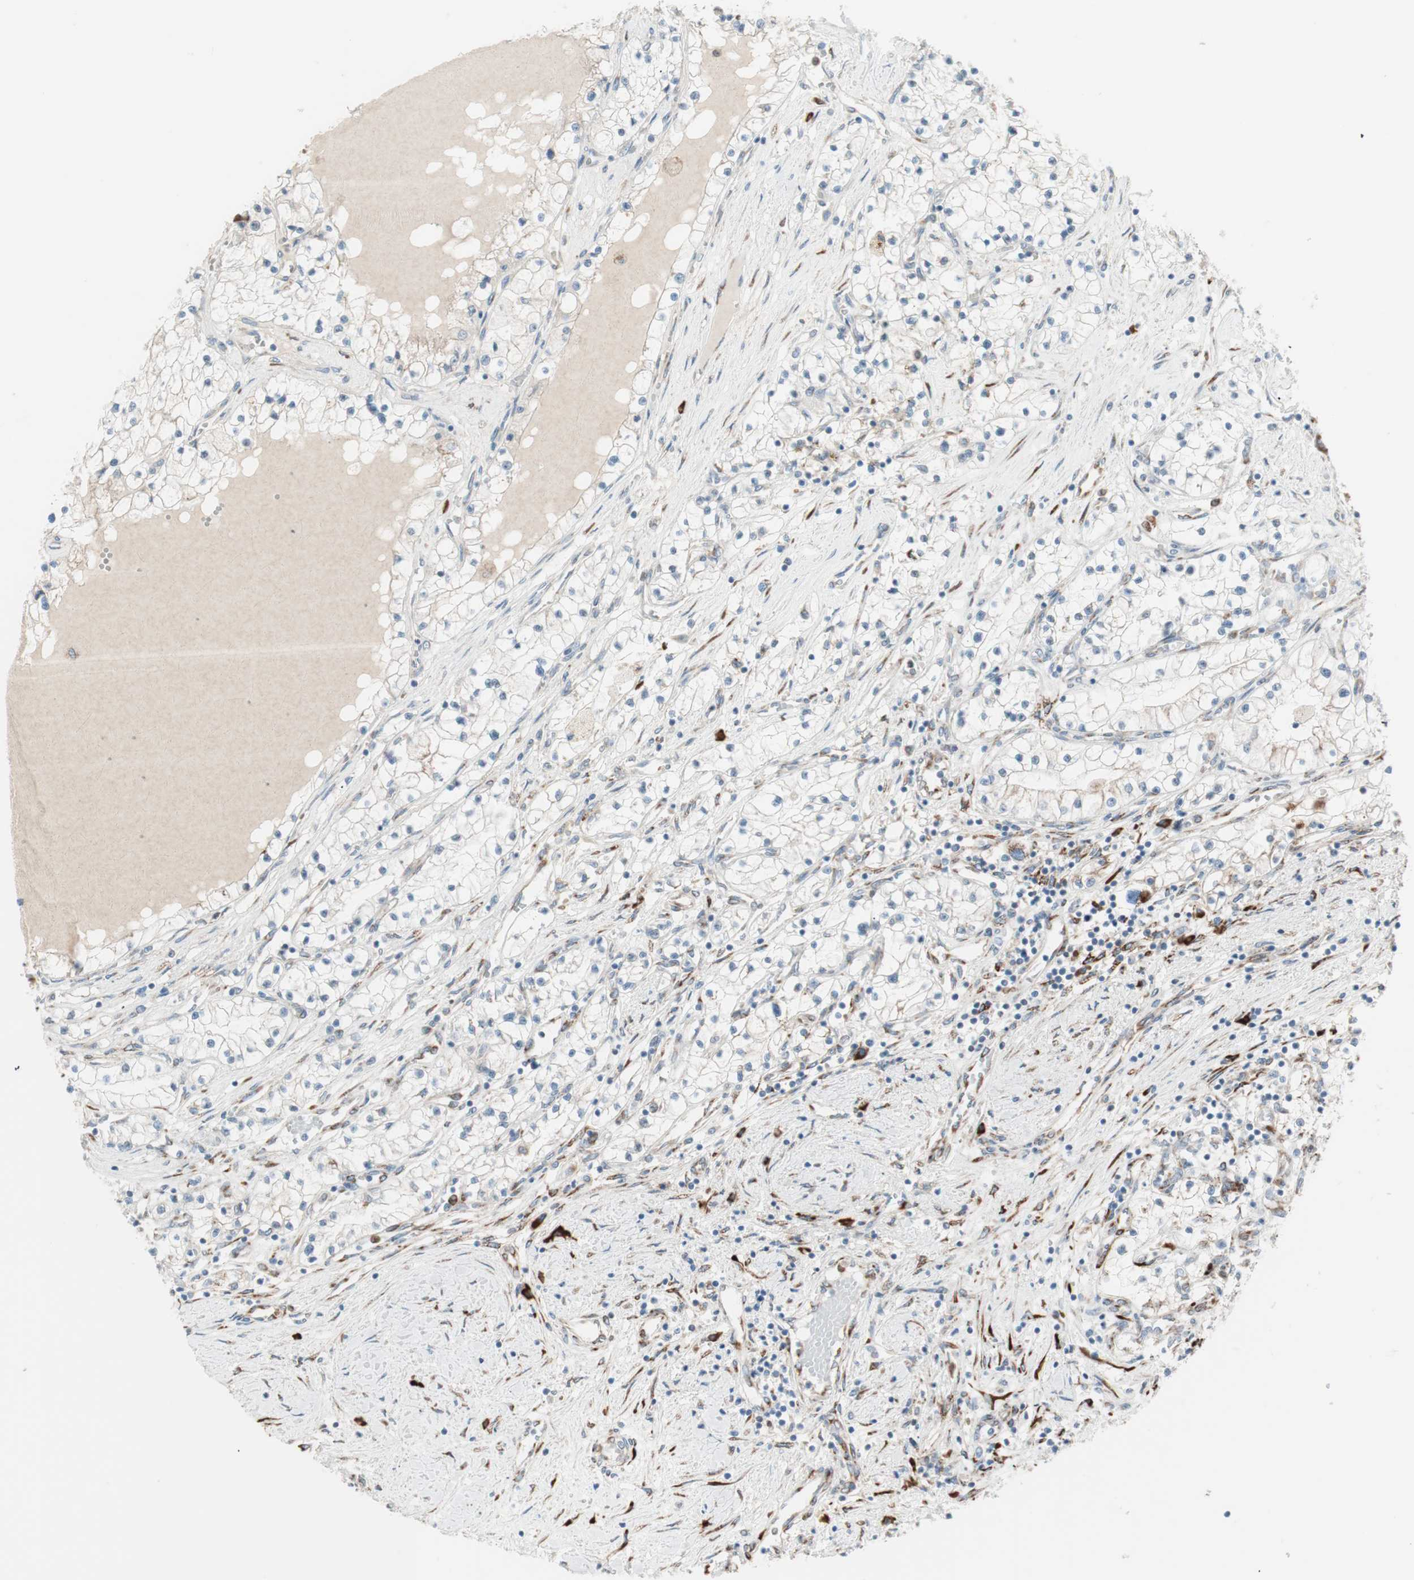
{"staining": {"intensity": "negative", "quantity": "none", "location": "none"}, "tissue": "renal cancer", "cell_type": "Tumor cells", "image_type": "cancer", "snomed": [{"axis": "morphology", "description": "Adenocarcinoma, NOS"}, {"axis": "topography", "description": "Kidney"}], "caption": "The photomicrograph exhibits no staining of tumor cells in adenocarcinoma (renal).", "gene": "P4HTM", "patient": {"sex": "male", "age": 68}}